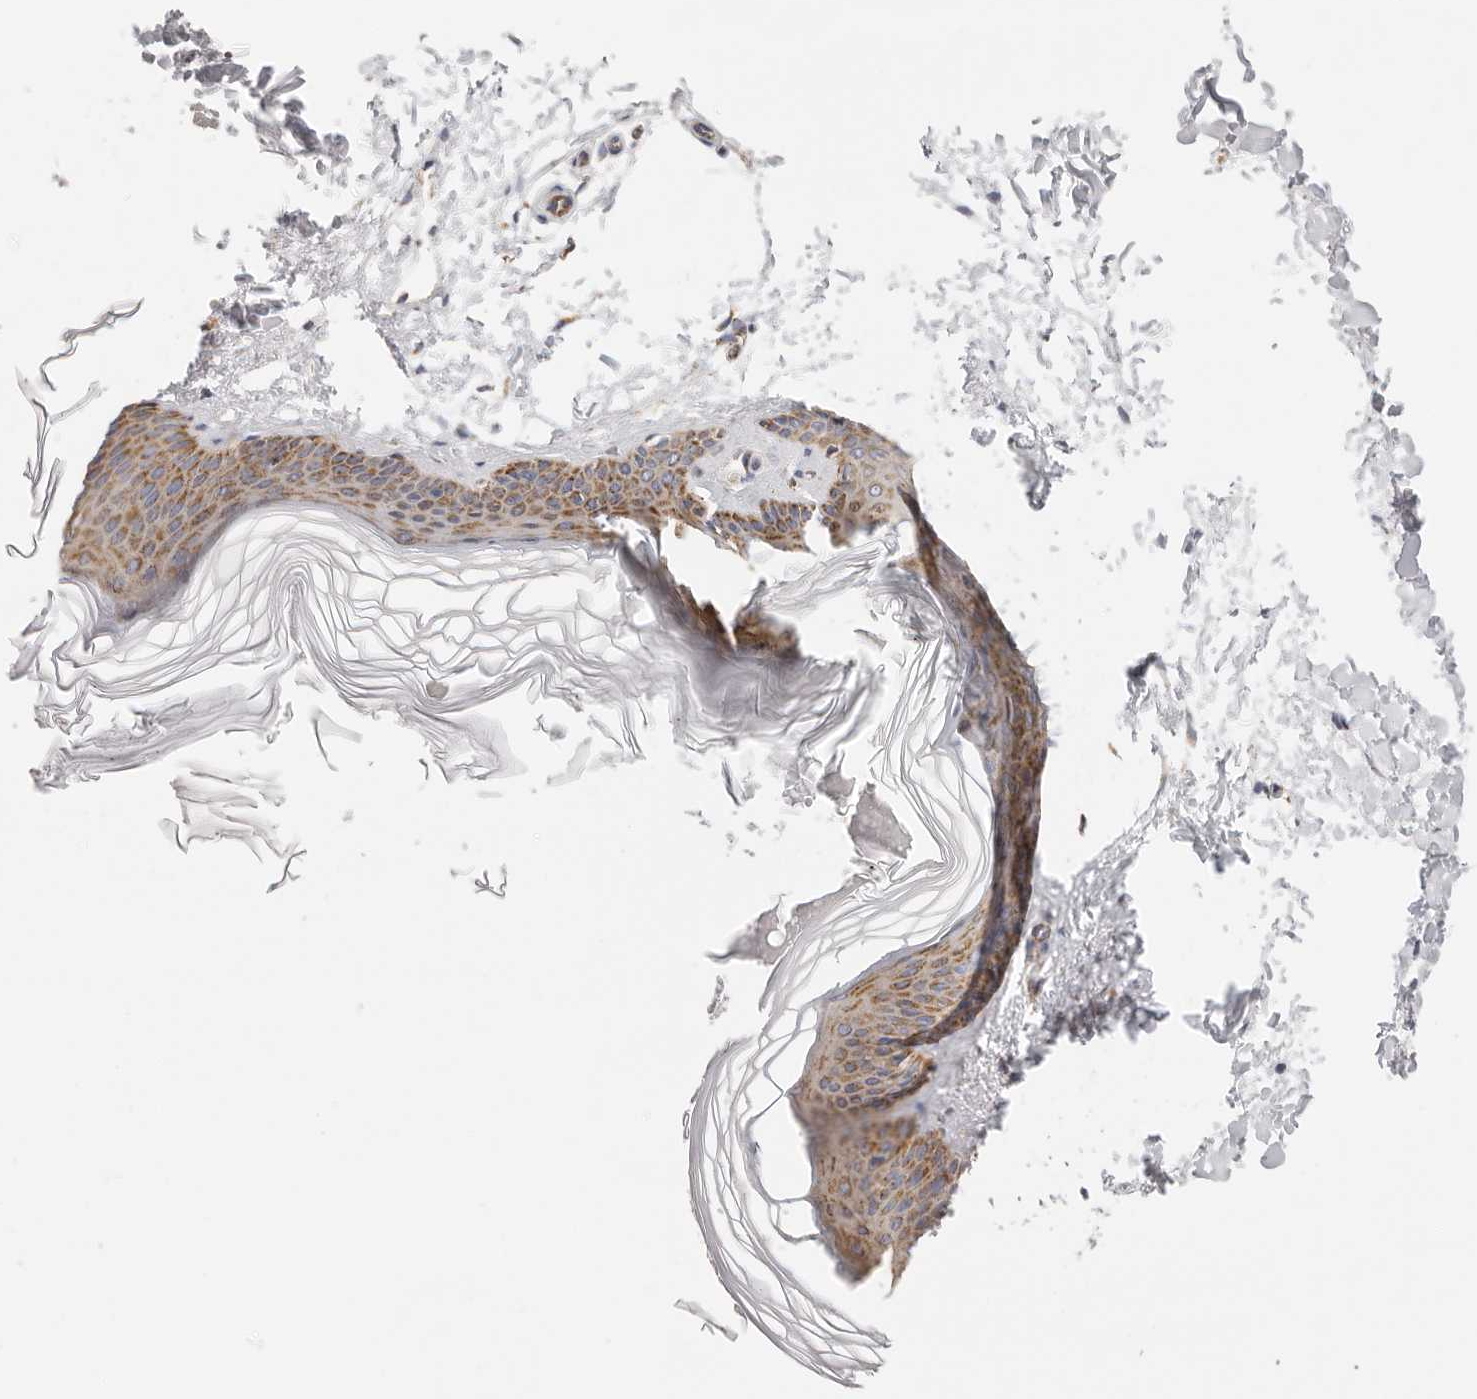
{"staining": {"intensity": "negative", "quantity": "none", "location": "none"}, "tissue": "skin", "cell_type": "Fibroblasts", "image_type": "normal", "snomed": [{"axis": "morphology", "description": "Normal tissue, NOS"}, {"axis": "topography", "description": "Skin"}], "caption": "This is a histopathology image of IHC staining of benign skin, which shows no positivity in fibroblasts. Brightfield microscopy of immunohistochemistry stained with DAB (brown) and hematoxylin (blue), captured at high magnification.", "gene": "AFDN", "patient": {"sex": "female", "age": 27}}